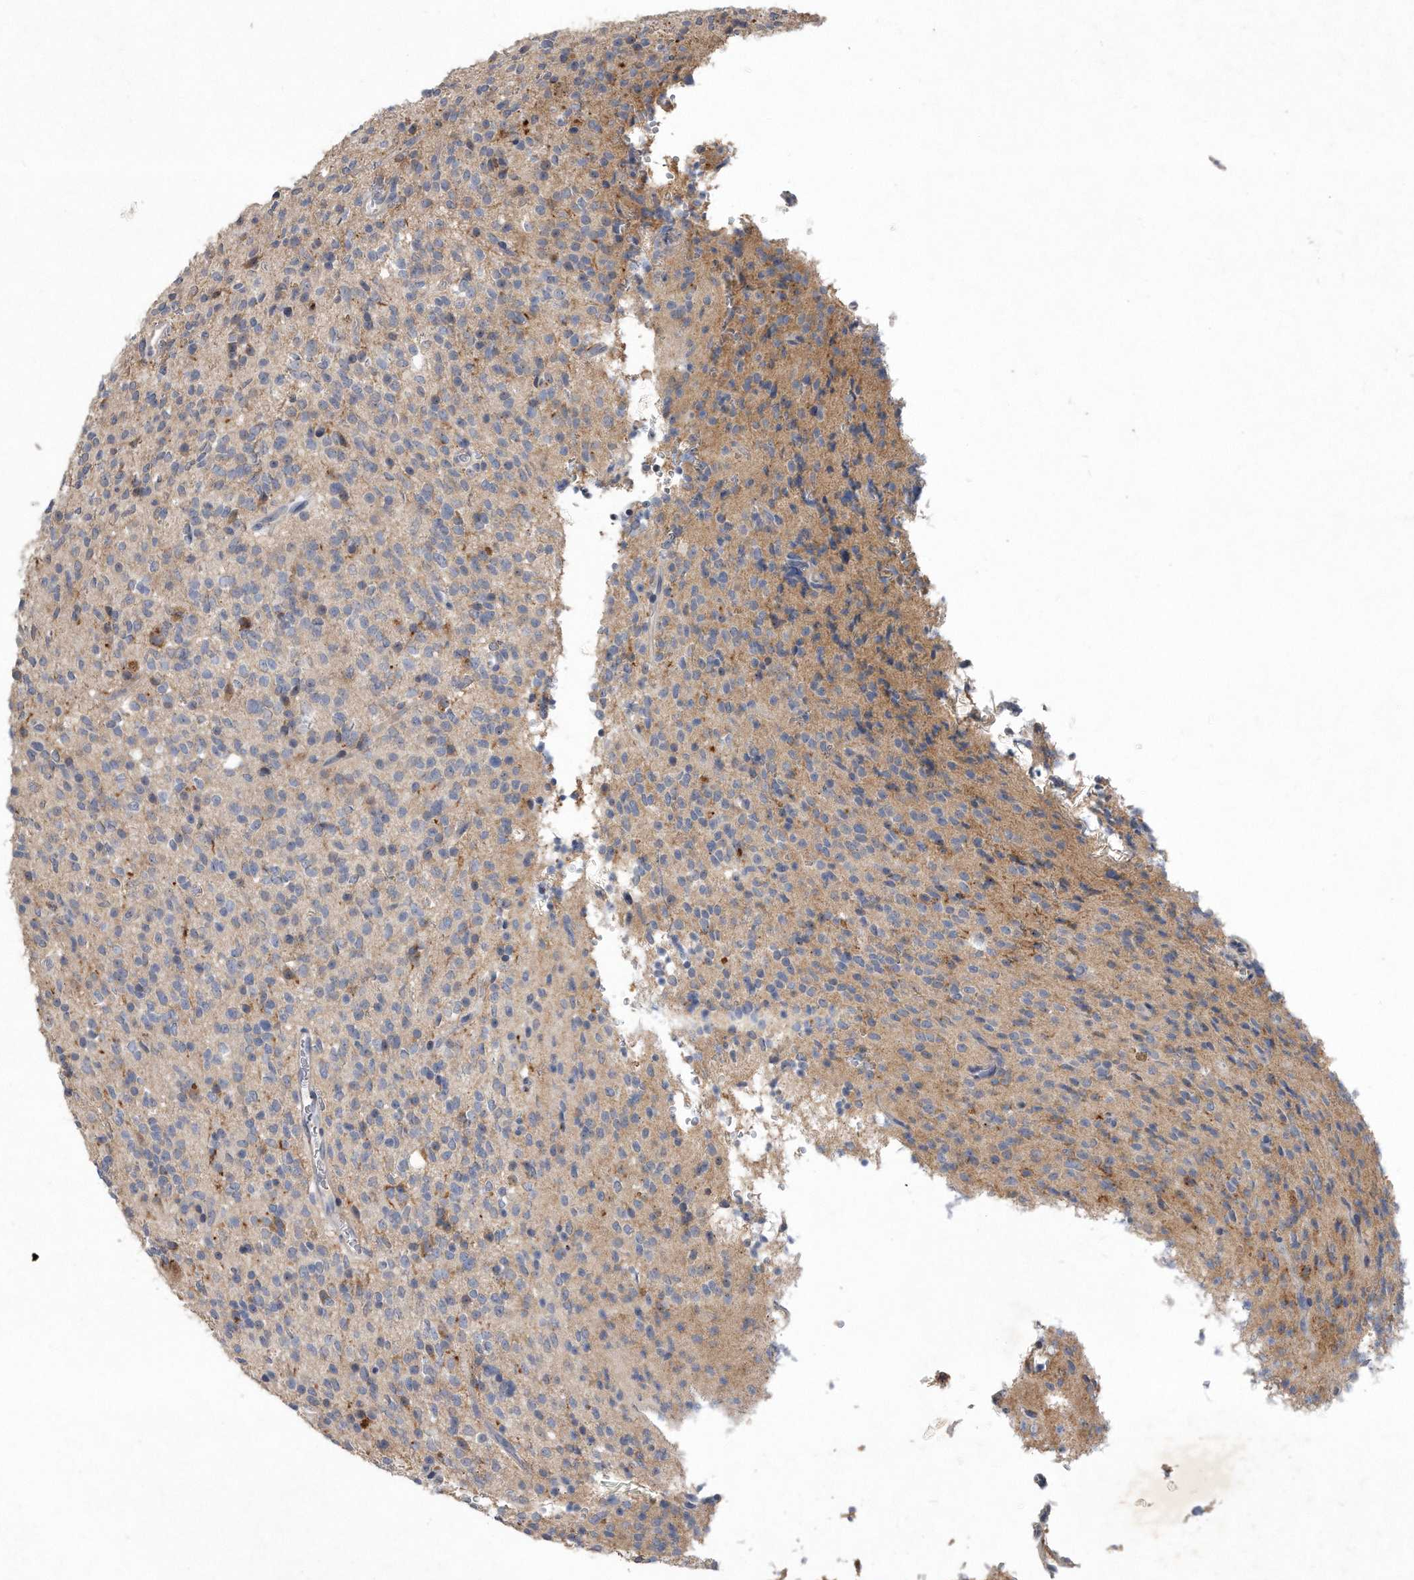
{"staining": {"intensity": "weak", "quantity": "25%-75%", "location": "cytoplasmic/membranous"}, "tissue": "glioma", "cell_type": "Tumor cells", "image_type": "cancer", "snomed": [{"axis": "morphology", "description": "Glioma, malignant, High grade"}, {"axis": "topography", "description": "Brain"}], "caption": "Immunohistochemistry (IHC) photomicrograph of high-grade glioma (malignant) stained for a protein (brown), which reveals low levels of weak cytoplasmic/membranous staining in approximately 25%-75% of tumor cells.", "gene": "PGBD2", "patient": {"sex": "male", "age": 34}}